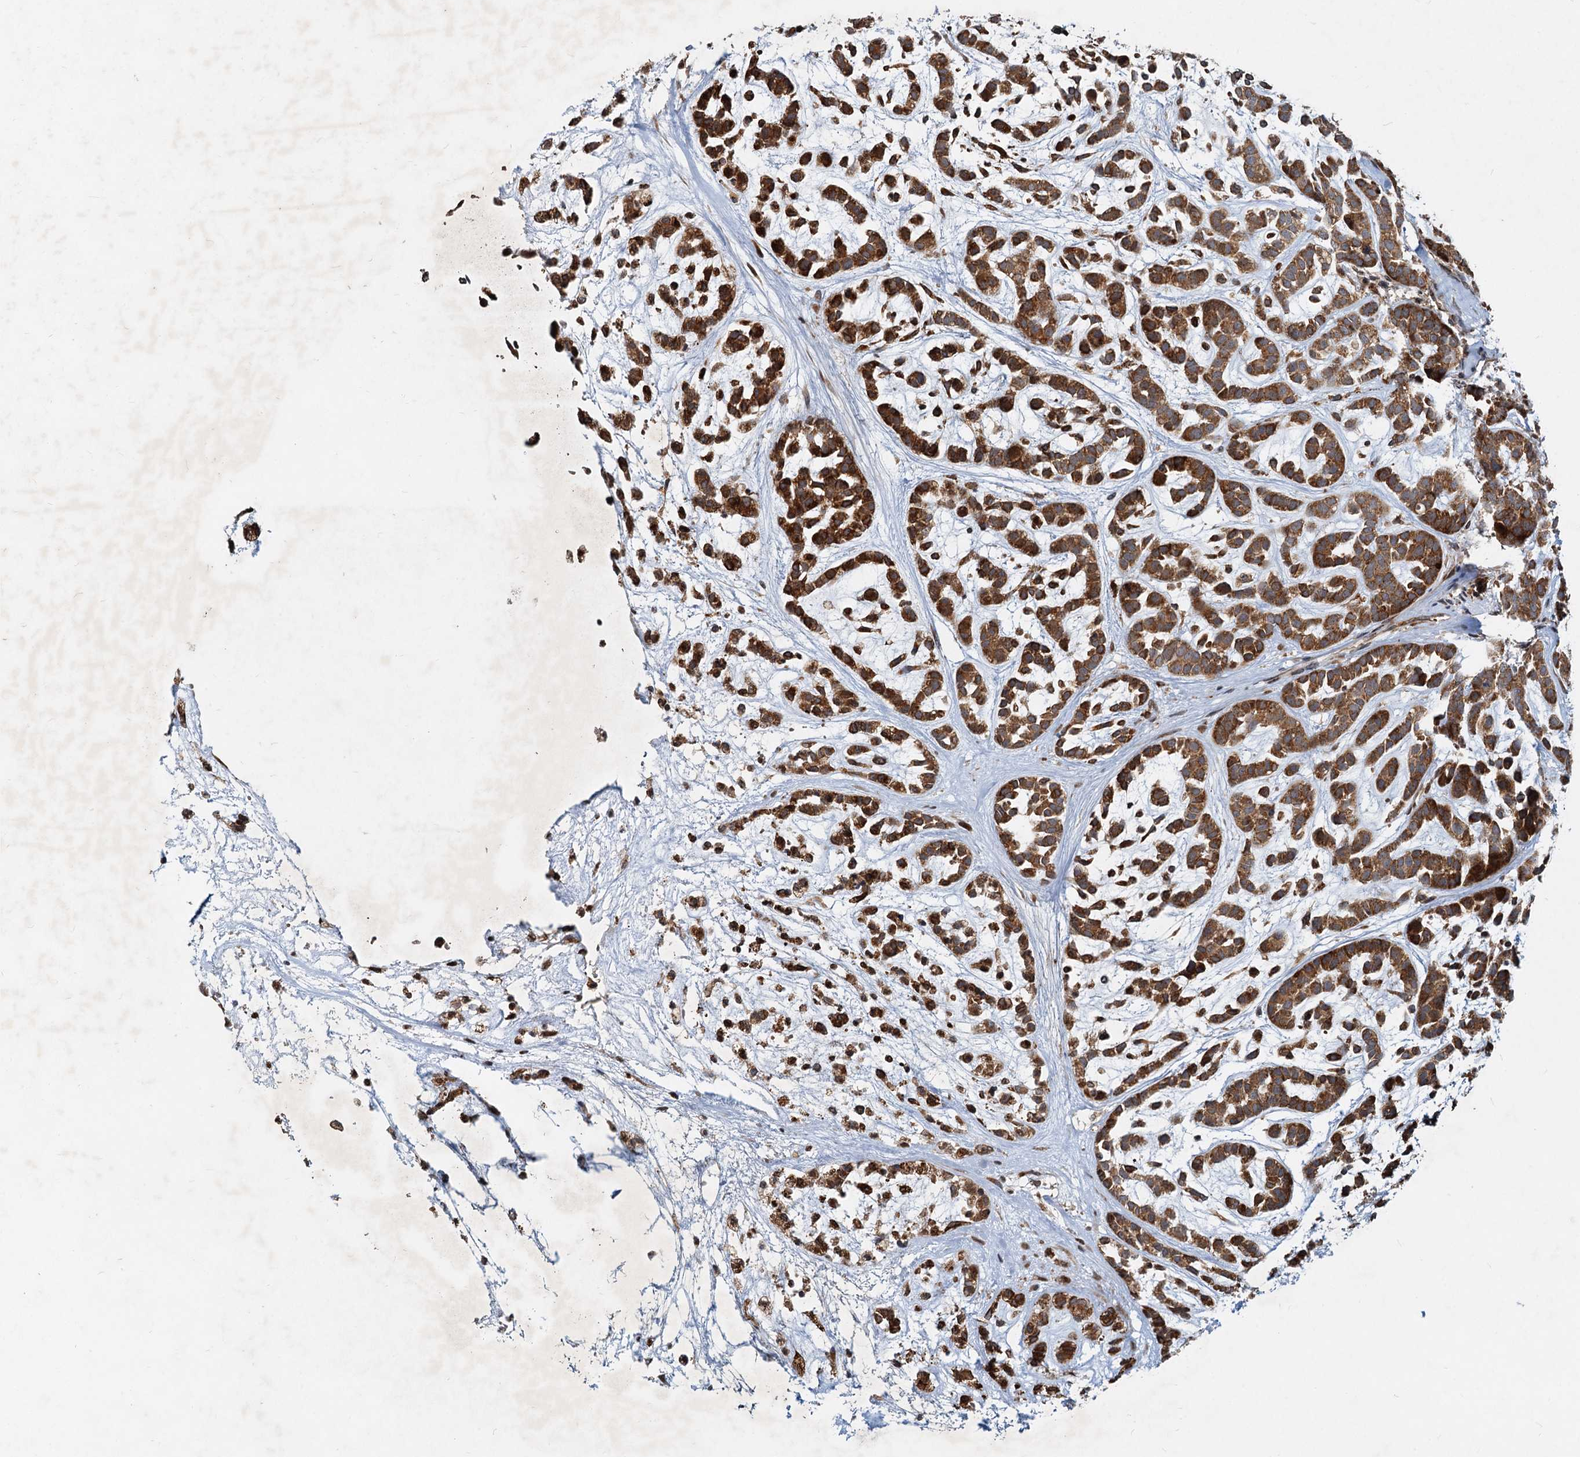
{"staining": {"intensity": "moderate", "quantity": ">75%", "location": "cytoplasmic/membranous"}, "tissue": "head and neck cancer", "cell_type": "Tumor cells", "image_type": "cancer", "snomed": [{"axis": "morphology", "description": "Adenocarcinoma, NOS"}, {"axis": "morphology", "description": "Adenoma, NOS"}, {"axis": "topography", "description": "Head-Neck"}], "caption": "Immunohistochemical staining of human adenocarcinoma (head and neck) shows medium levels of moderate cytoplasmic/membranous protein expression in approximately >75% of tumor cells.", "gene": "CEP68", "patient": {"sex": "female", "age": 55}}